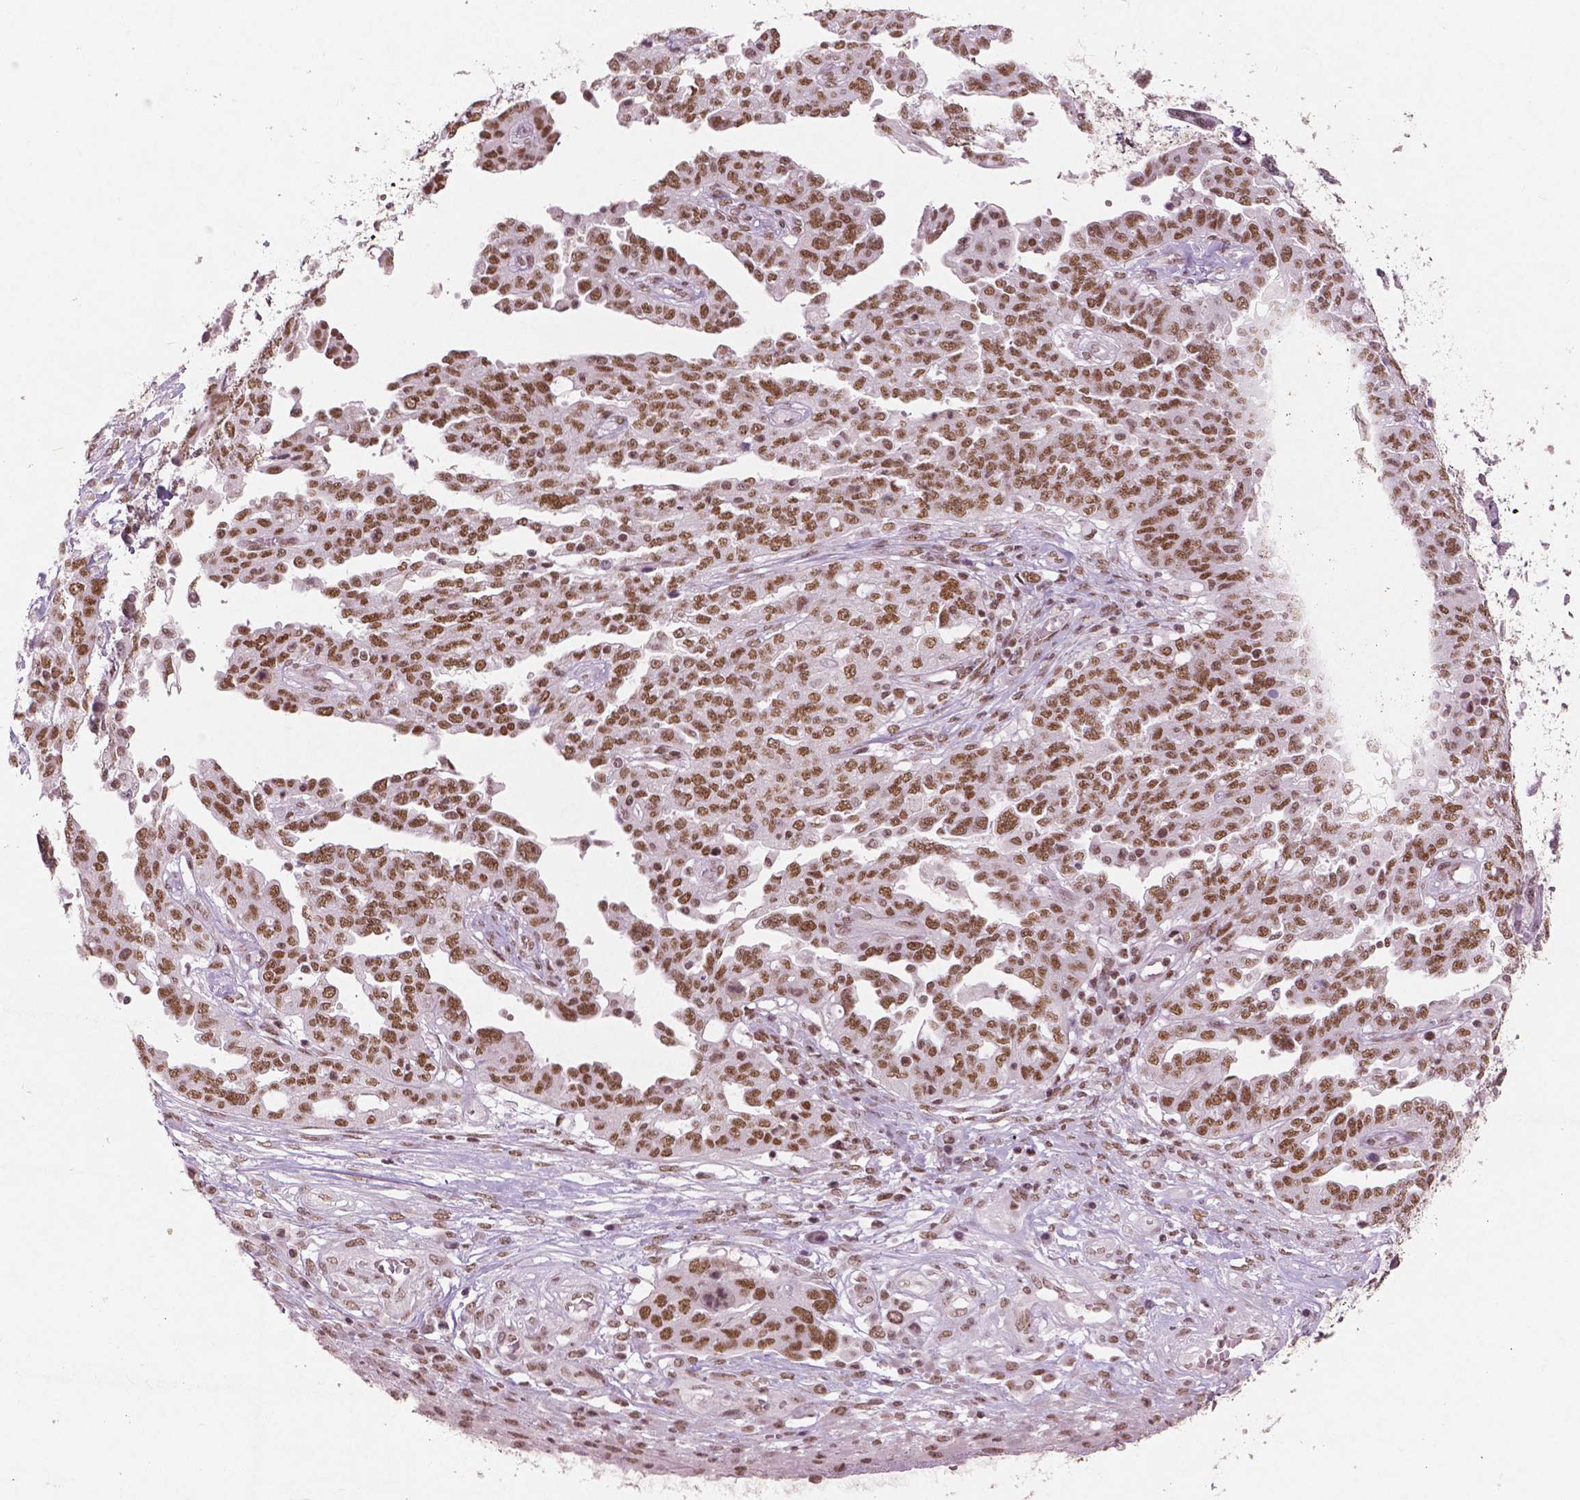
{"staining": {"intensity": "moderate", "quantity": ">75%", "location": "nuclear"}, "tissue": "ovarian cancer", "cell_type": "Tumor cells", "image_type": "cancer", "snomed": [{"axis": "morphology", "description": "Cystadenocarcinoma, serous, NOS"}, {"axis": "topography", "description": "Ovary"}], "caption": "Moderate nuclear expression for a protein is present in approximately >75% of tumor cells of serous cystadenocarcinoma (ovarian) using immunohistochemistry.", "gene": "BRD4", "patient": {"sex": "female", "age": 67}}